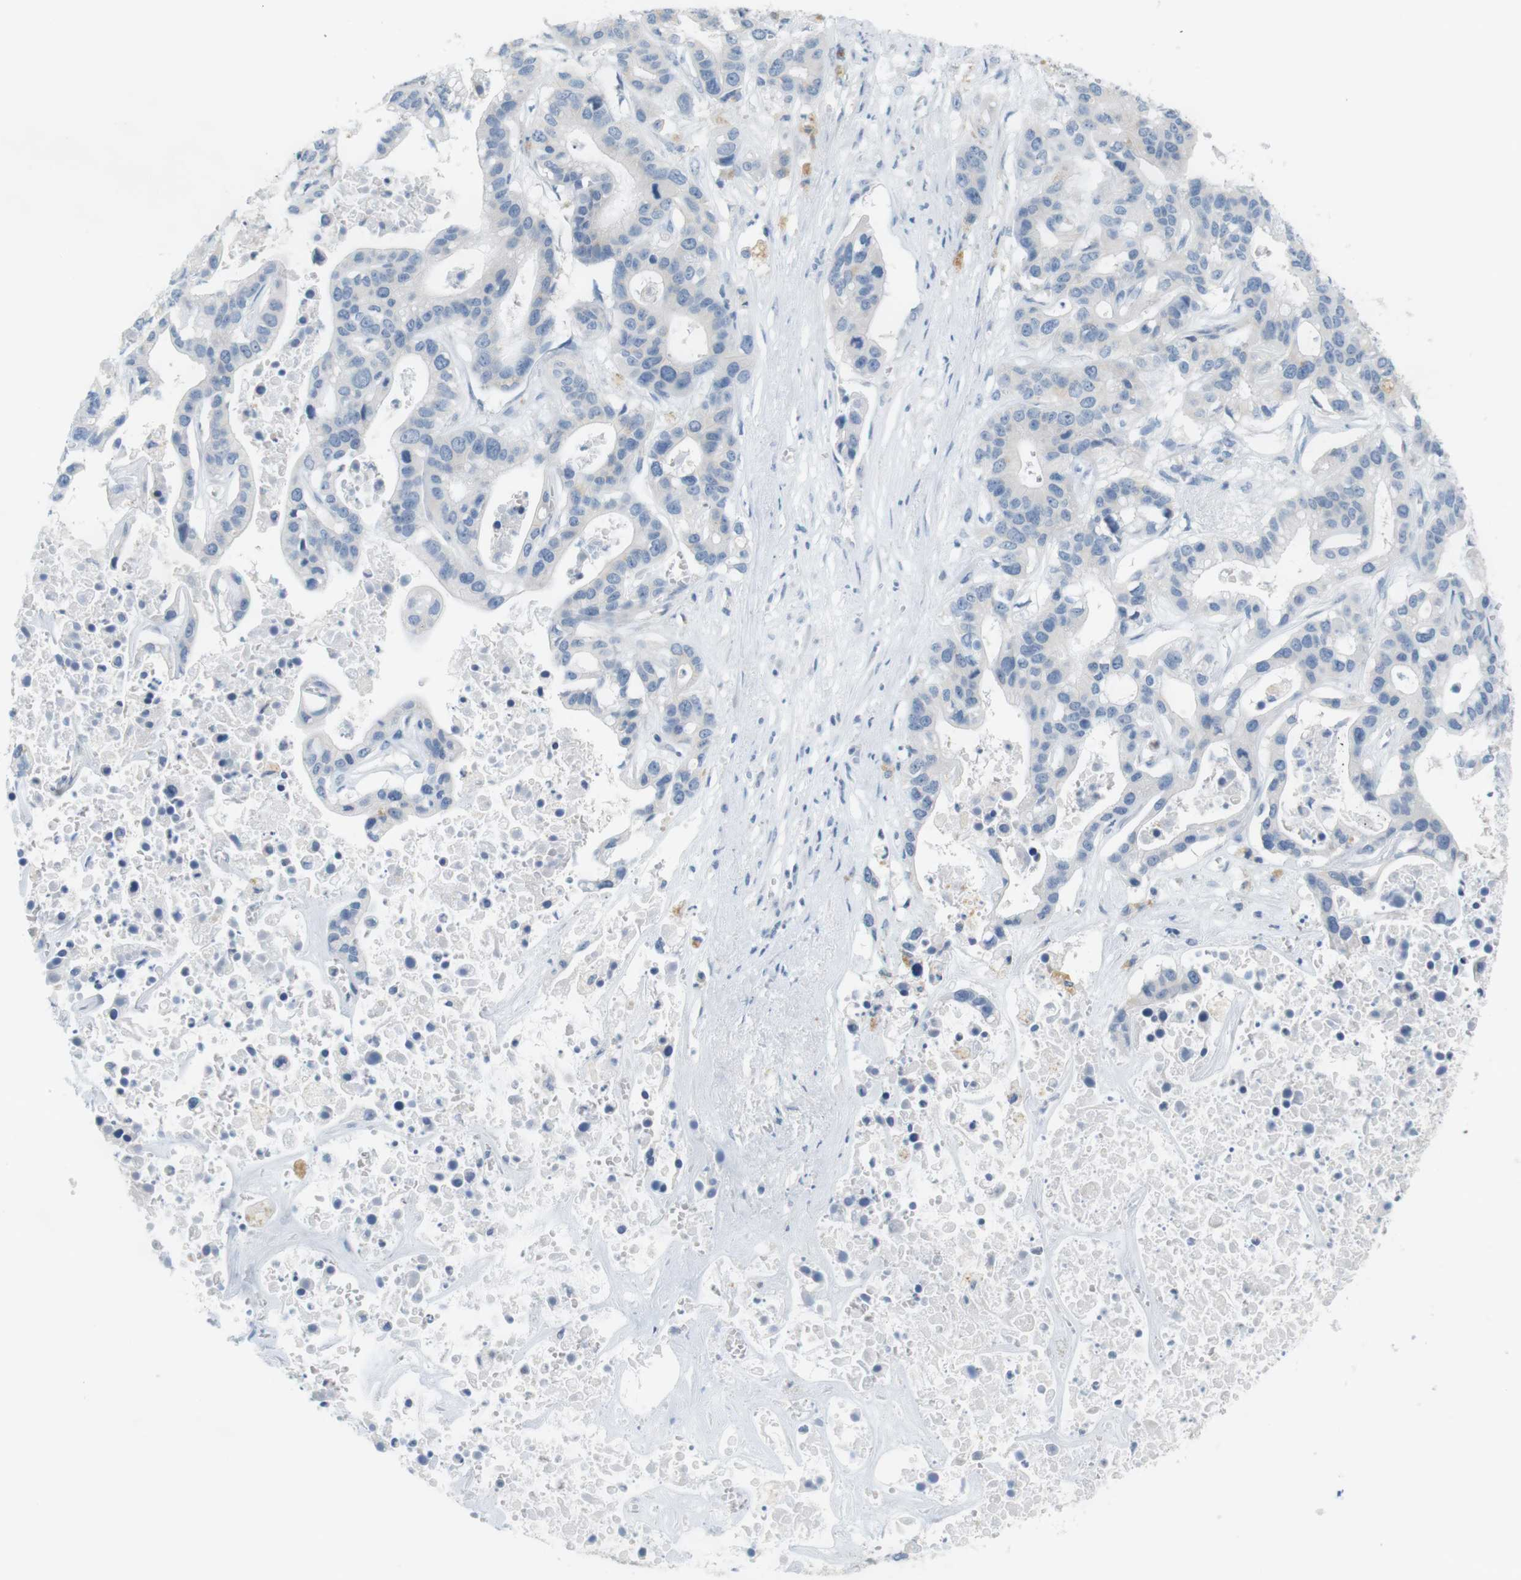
{"staining": {"intensity": "negative", "quantity": "none", "location": "none"}, "tissue": "liver cancer", "cell_type": "Tumor cells", "image_type": "cancer", "snomed": [{"axis": "morphology", "description": "Cholangiocarcinoma"}, {"axis": "topography", "description": "Liver"}], "caption": "High power microscopy image of an immunohistochemistry (IHC) histopathology image of liver cholangiocarcinoma, revealing no significant expression in tumor cells.", "gene": "LRRK2", "patient": {"sex": "female", "age": 65}}